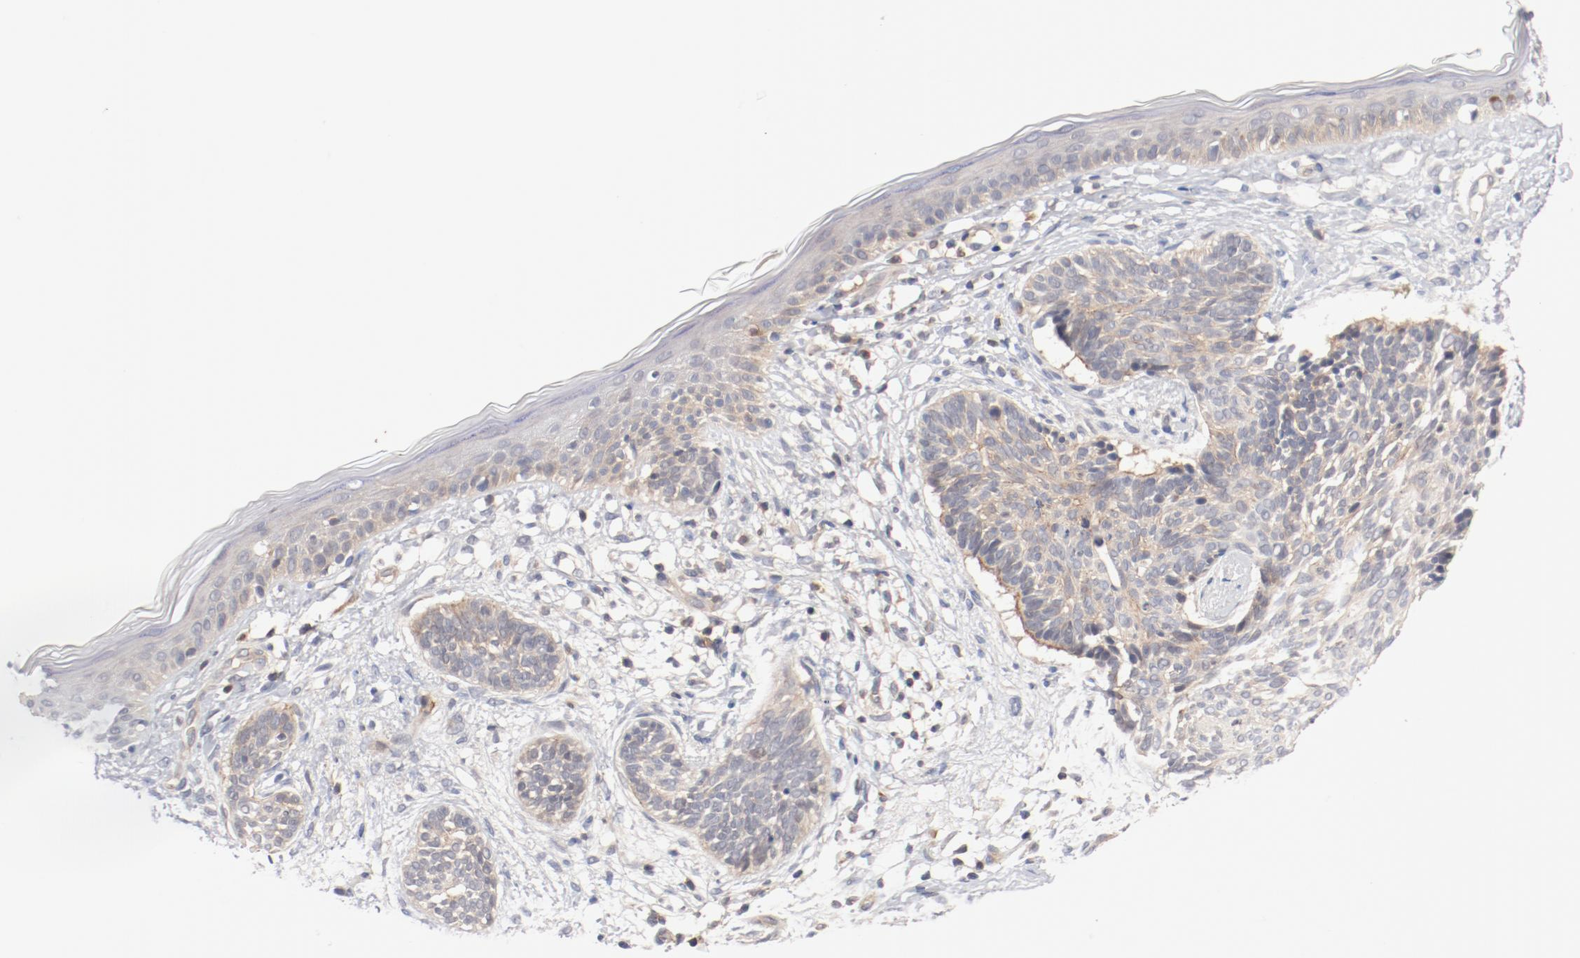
{"staining": {"intensity": "weak", "quantity": "25%-75%", "location": "cytoplasmic/membranous"}, "tissue": "skin cancer", "cell_type": "Tumor cells", "image_type": "cancer", "snomed": [{"axis": "morphology", "description": "Normal tissue, NOS"}, {"axis": "morphology", "description": "Basal cell carcinoma"}, {"axis": "topography", "description": "Skin"}], "caption": "Immunohistochemistry micrograph of human skin cancer (basal cell carcinoma) stained for a protein (brown), which exhibits low levels of weak cytoplasmic/membranous staining in approximately 25%-75% of tumor cells.", "gene": "ZNF267", "patient": {"sex": "male", "age": 63}}